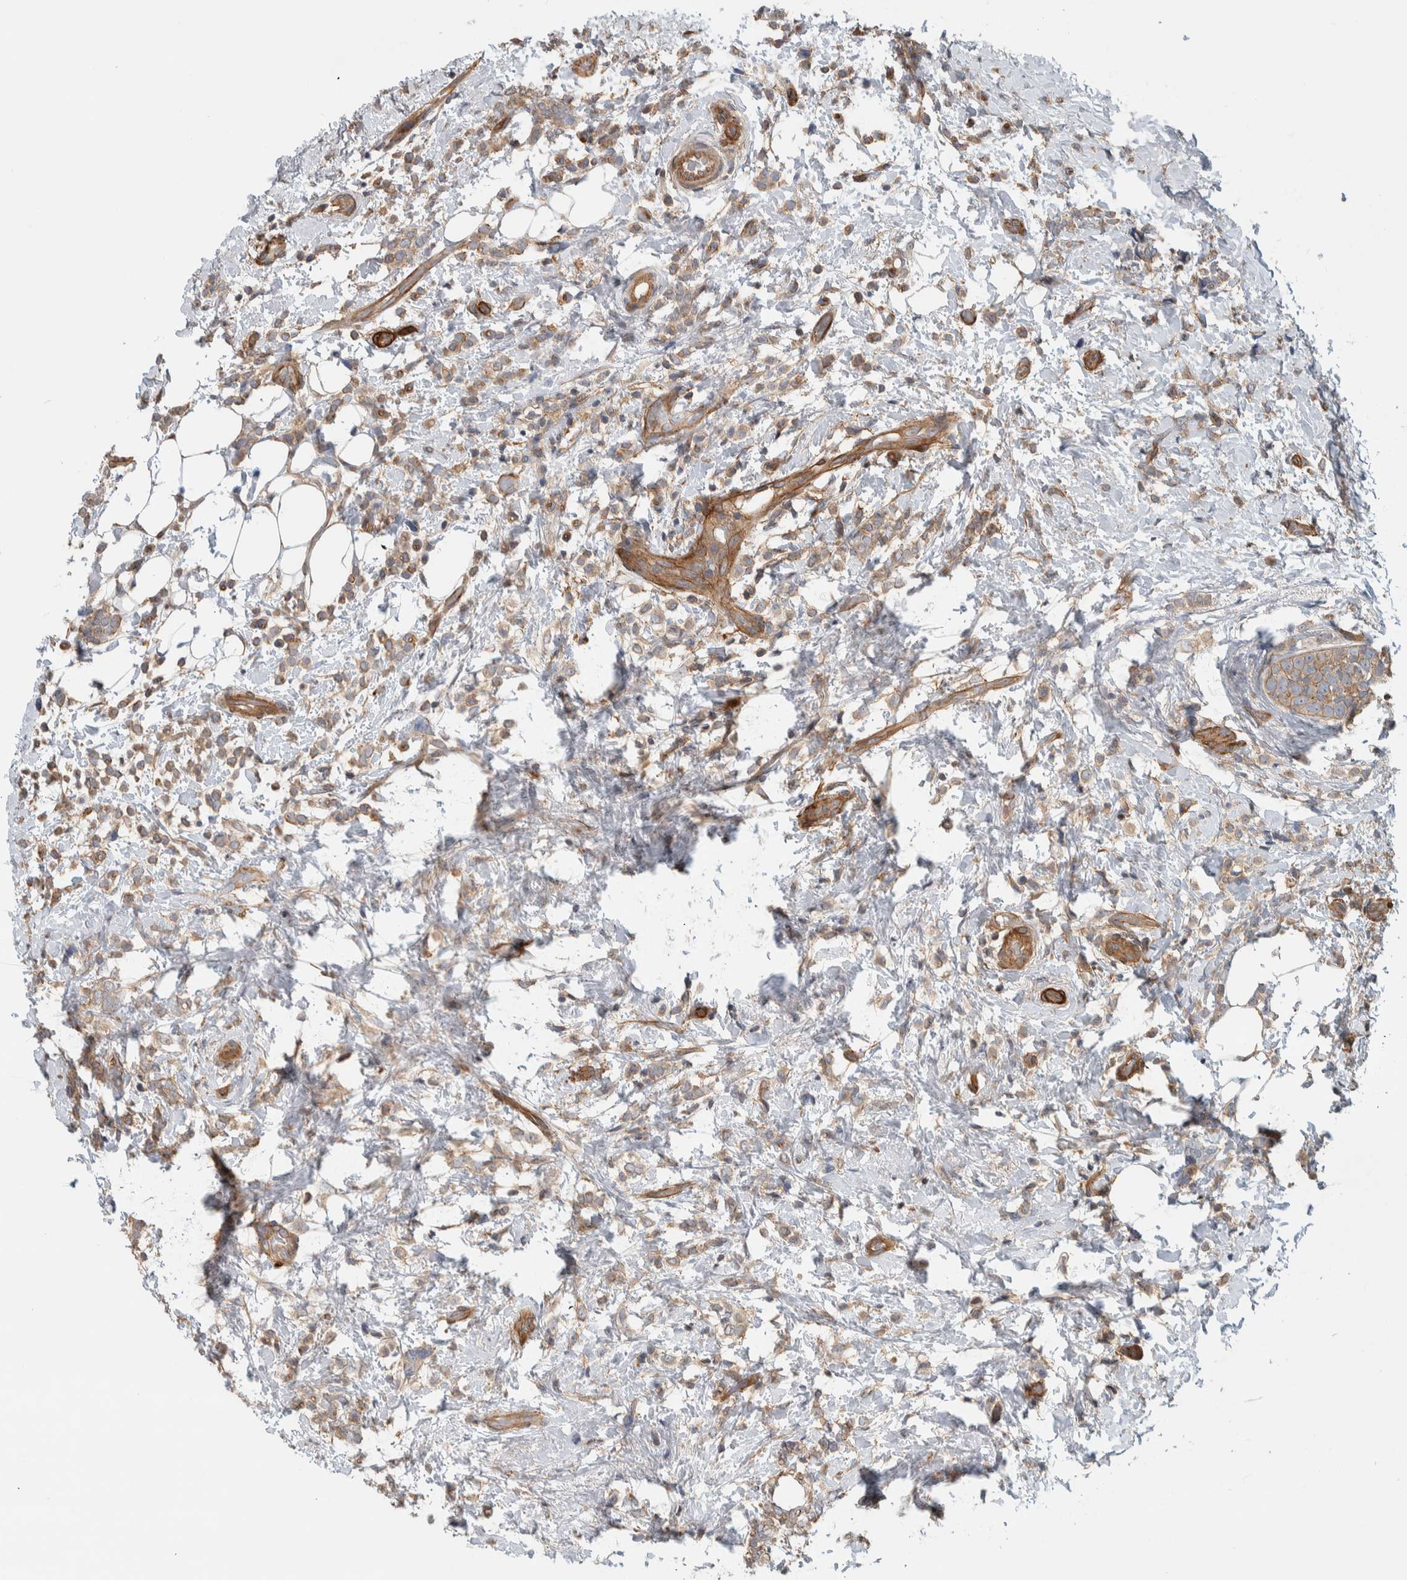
{"staining": {"intensity": "moderate", "quantity": ">75%", "location": "cytoplasmic/membranous"}, "tissue": "breast cancer", "cell_type": "Tumor cells", "image_type": "cancer", "snomed": [{"axis": "morphology", "description": "Lobular carcinoma"}, {"axis": "topography", "description": "Breast"}], "caption": "Breast cancer stained for a protein (brown) exhibits moderate cytoplasmic/membranous positive positivity in about >75% of tumor cells.", "gene": "MPRIP", "patient": {"sex": "female", "age": 50}}